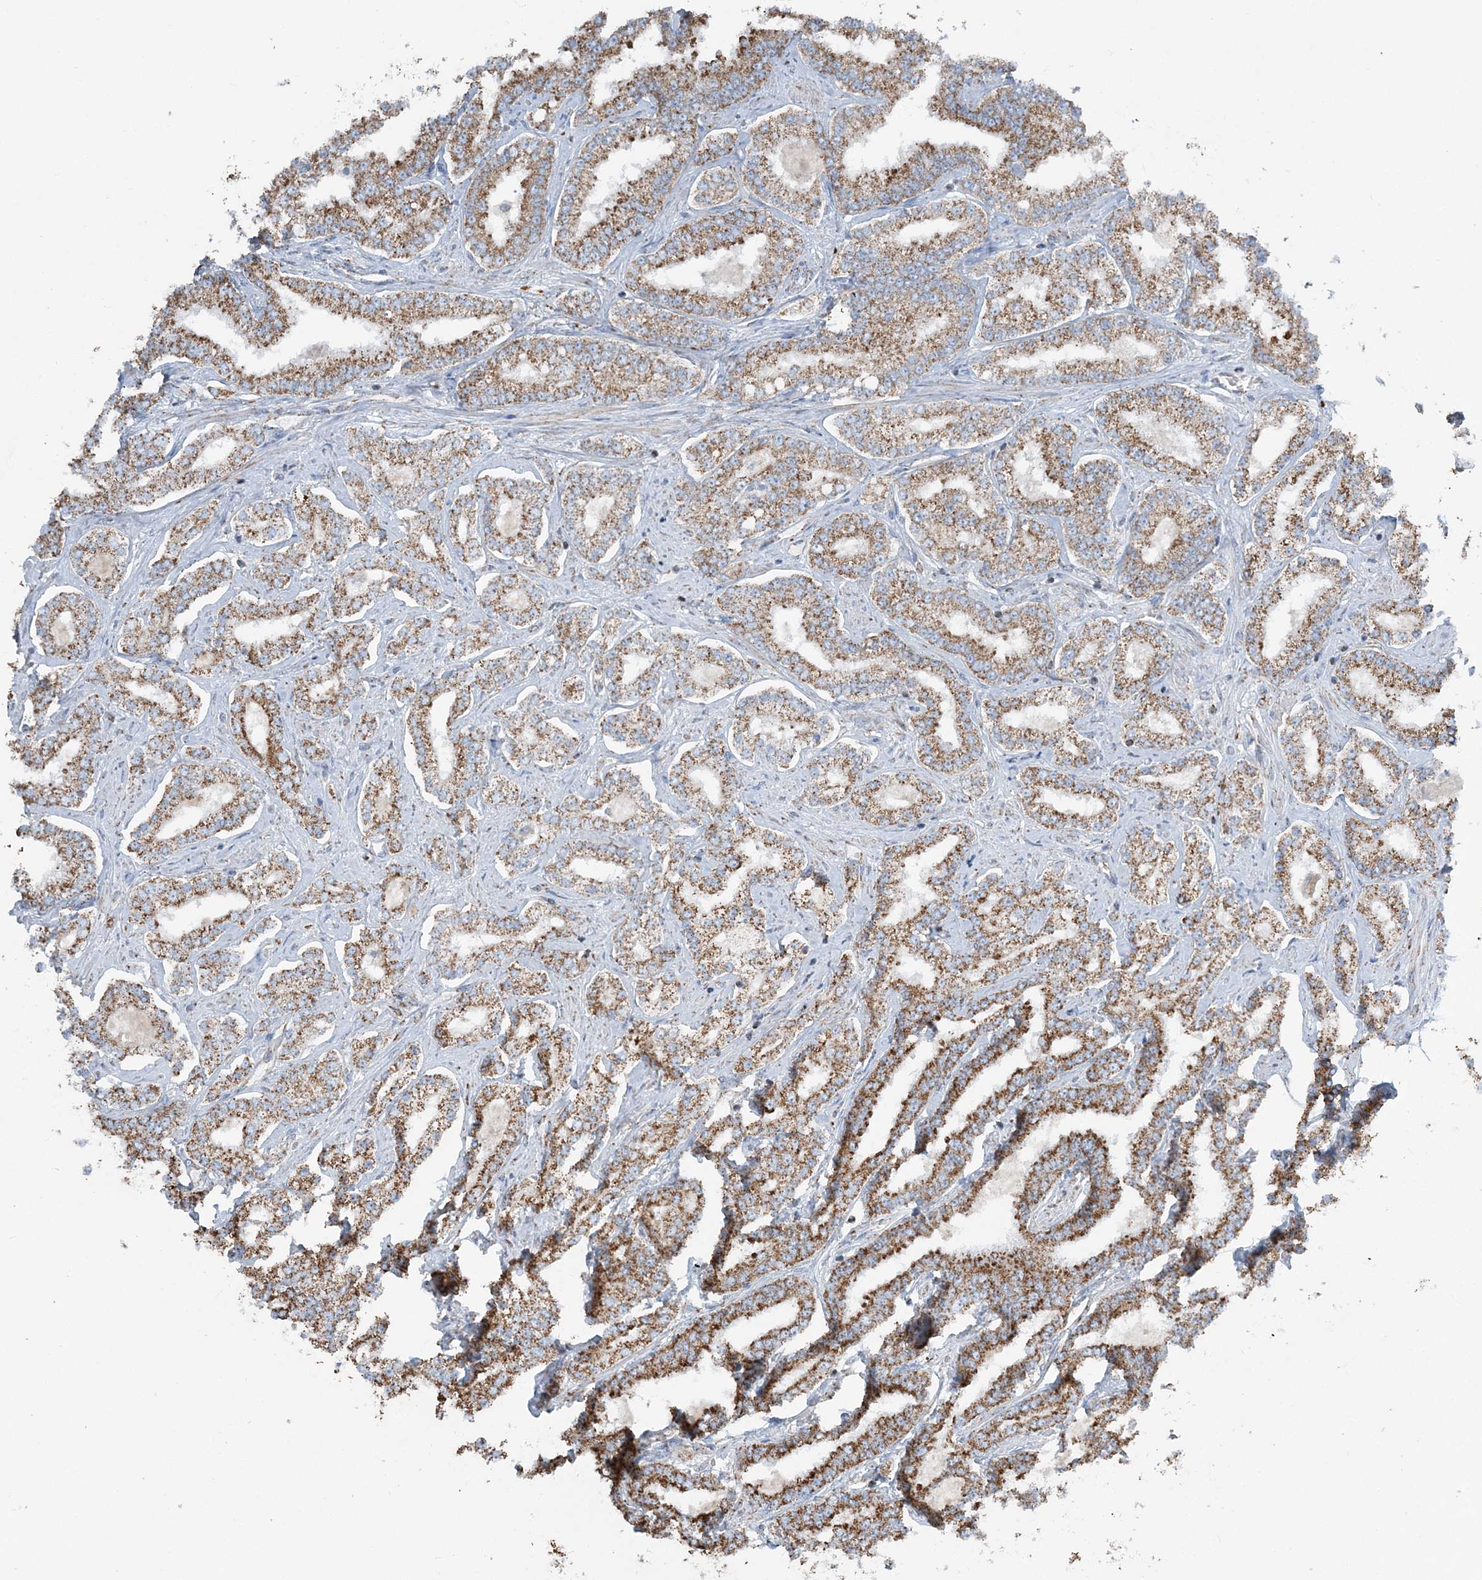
{"staining": {"intensity": "strong", "quantity": ">75%", "location": "cytoplasmic/membranous"}, "tissue": "prostate cancer", "cell_type": "Tumor cells", "image_type": "cancer", "snomed": [{"axis": "morphology", "description": "Normal tissue, NOS"}, {"axis": "morphology", "description": "Adenocarcinoma, High grade"}, {"axis": "topography", "description": "Prostate"}], "caption": "Immunohistochemical staining of high-grade adenocarcinoma (prostate) demonstrates strong cytoplasmic/membranous protein staining in about >75% of tumor cells. (DAB = brown stain, brightfield microscopy at high magnification).", "gene": "RAB11FIP3", "patient": {"sex": "male", "age": 83}}